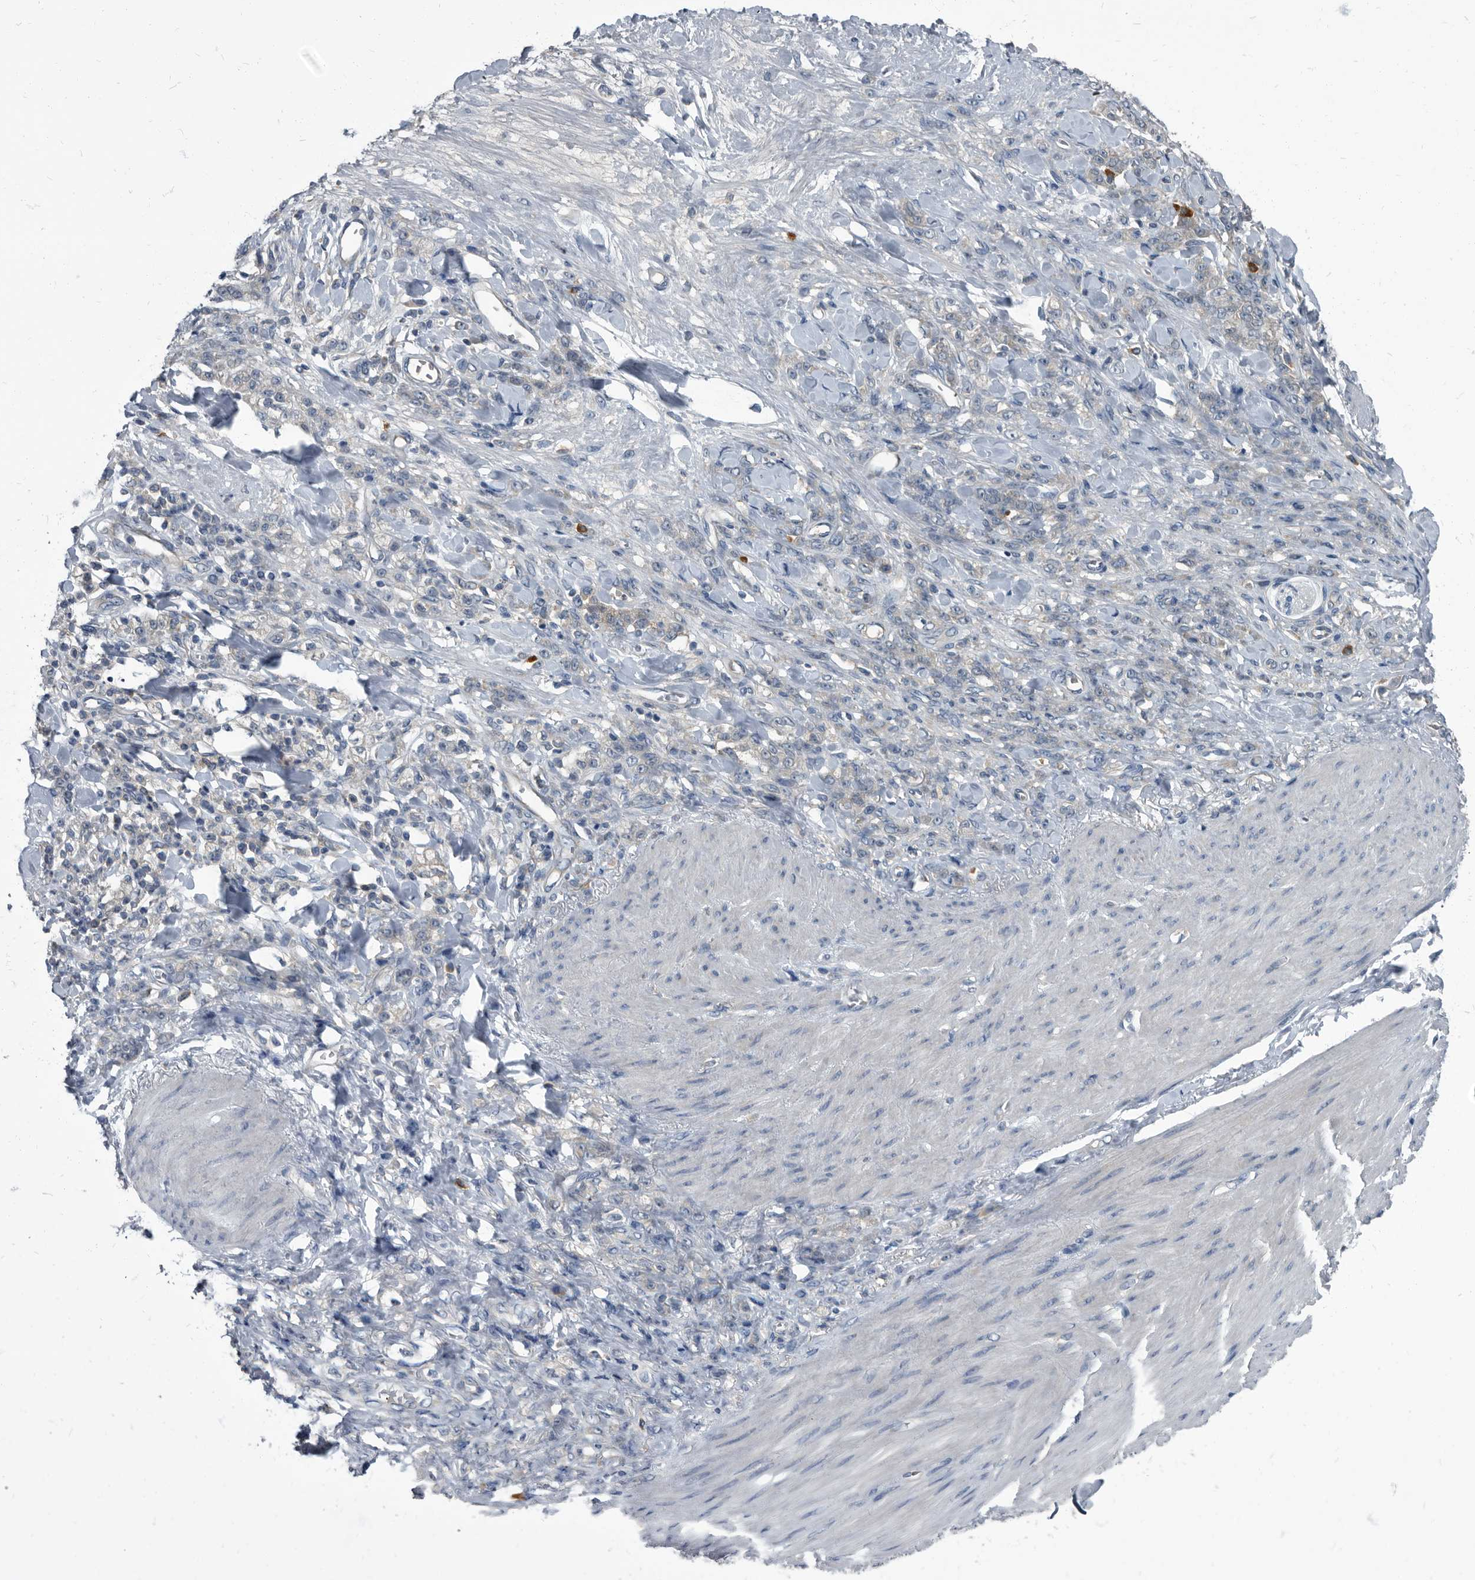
{"staining": {"intensity": "negative", "quantity": "none", "location": "none"}, "tissue": "stomach cancer", "cell_type": "Tumor cells", "image_type": "cancer", "snomed": [{"axis": "morphology", "description": "Normal tissue, NOS"}, {"axis": "morphology", "description": "Adenocarcinoma, NOS"}, {"axis": "topography", "description": "Stomach"}], "caption": "Stomach cancer was stained to show a protein in brown. There is no significant expression in tumor cells. (DAB (3,3'-diaminobenzidine) immunohistochemistry, high magnification).", "gene": "CDV3", "patient": {"sex": "male", "age": 82}}